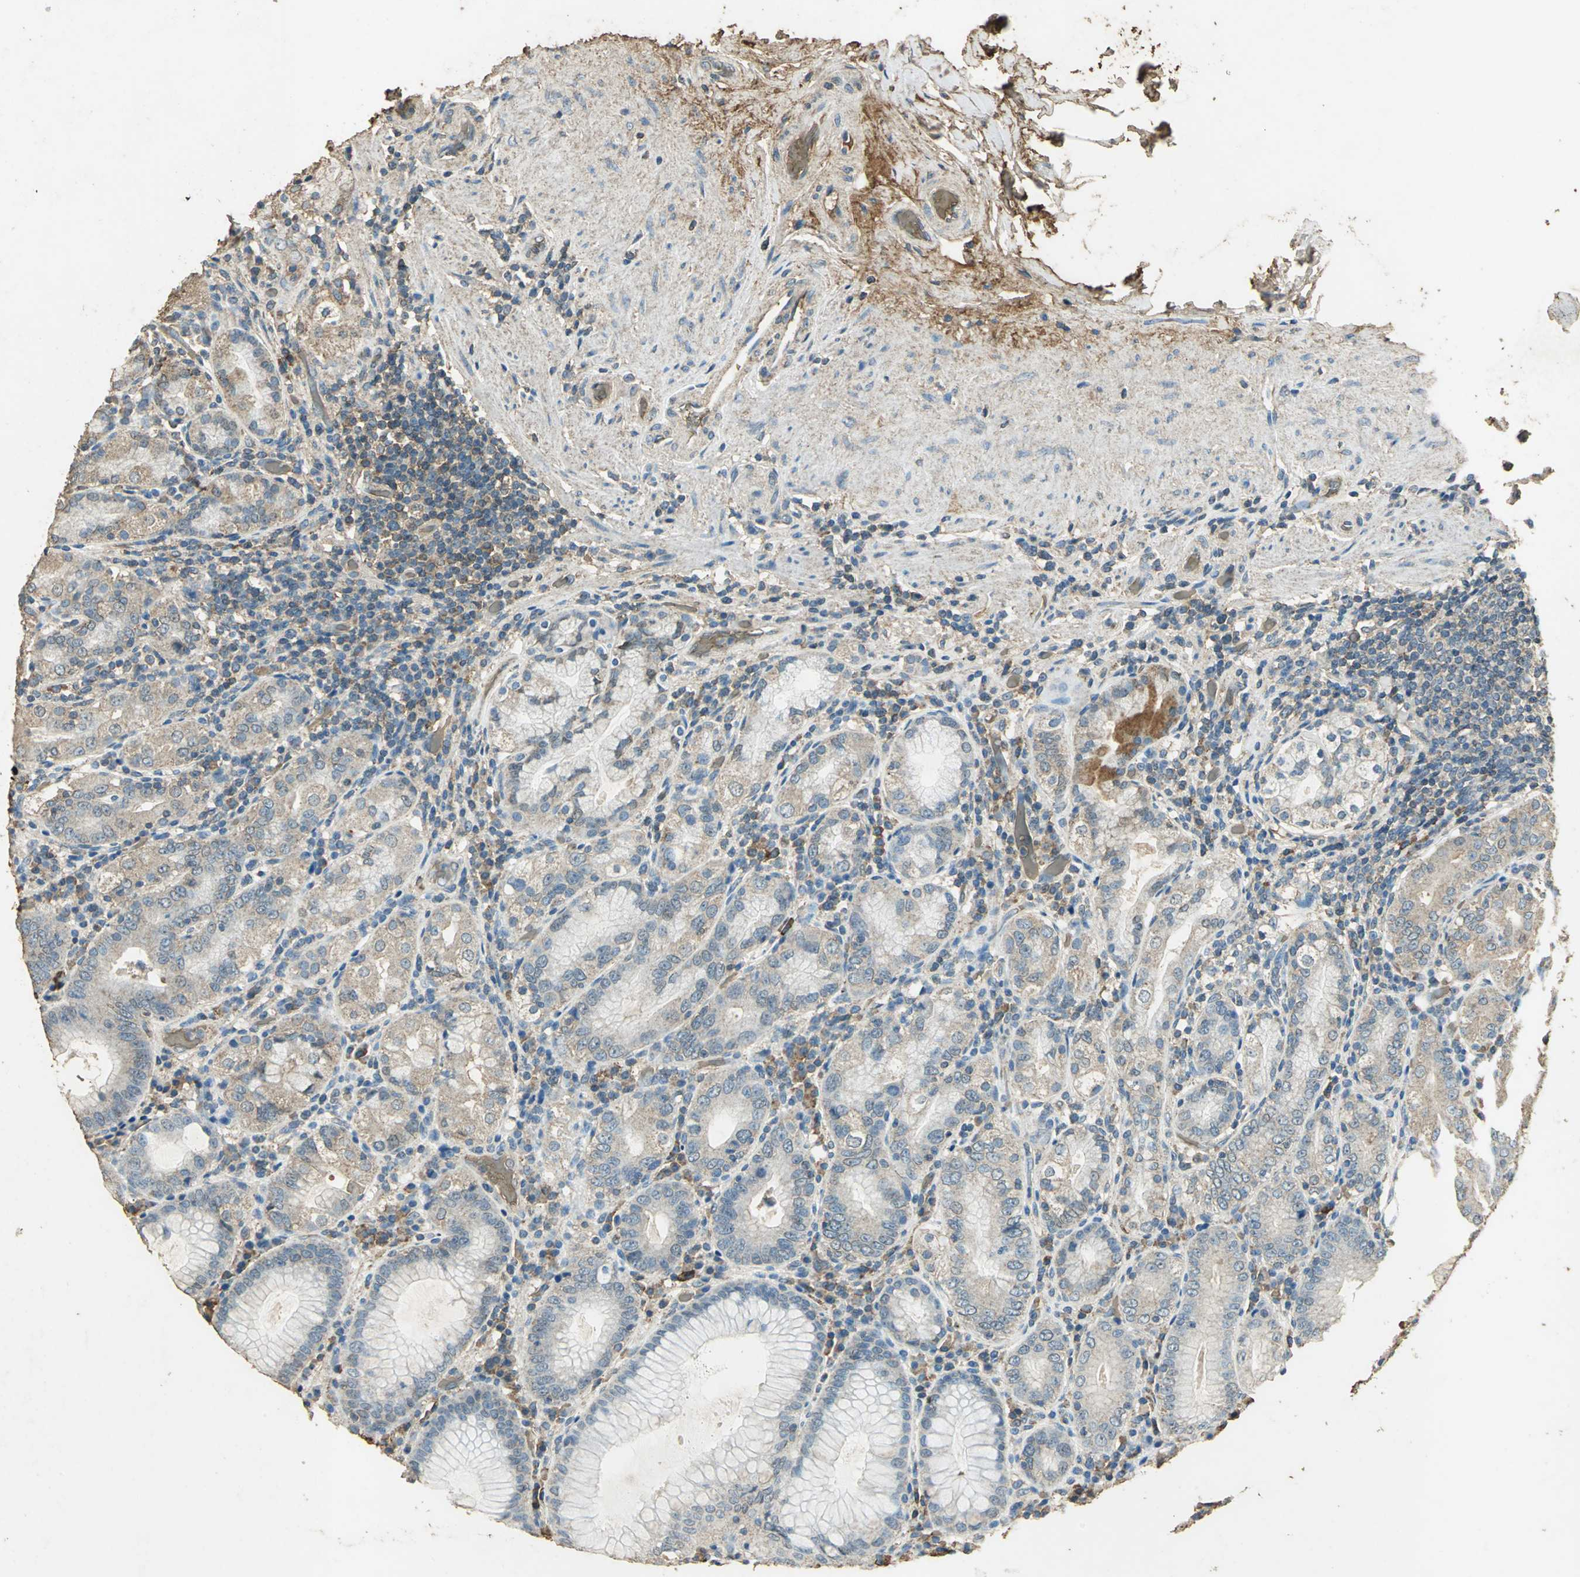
{"staining": {"intensity": "weak", "quantity": ">75%", "location": "cytoplasmic/membranous"}, "tissue": "stomach", "cell_type": "Glandular cells", "image_type": "normal", "snomed": [{"axis": "morphology", "description": "Normal tissue, NOS"}, {"axis": "topography", "description": "Stomach, lower"}], "caption": "Protein expression analysis of unremarkable stomach demonstrates weak cytoplasmic/membranous positivity in approximately >75% of glandular cells.", "gene": "TRAPPC2", "patient": {"sex": "female", "age": 76}}